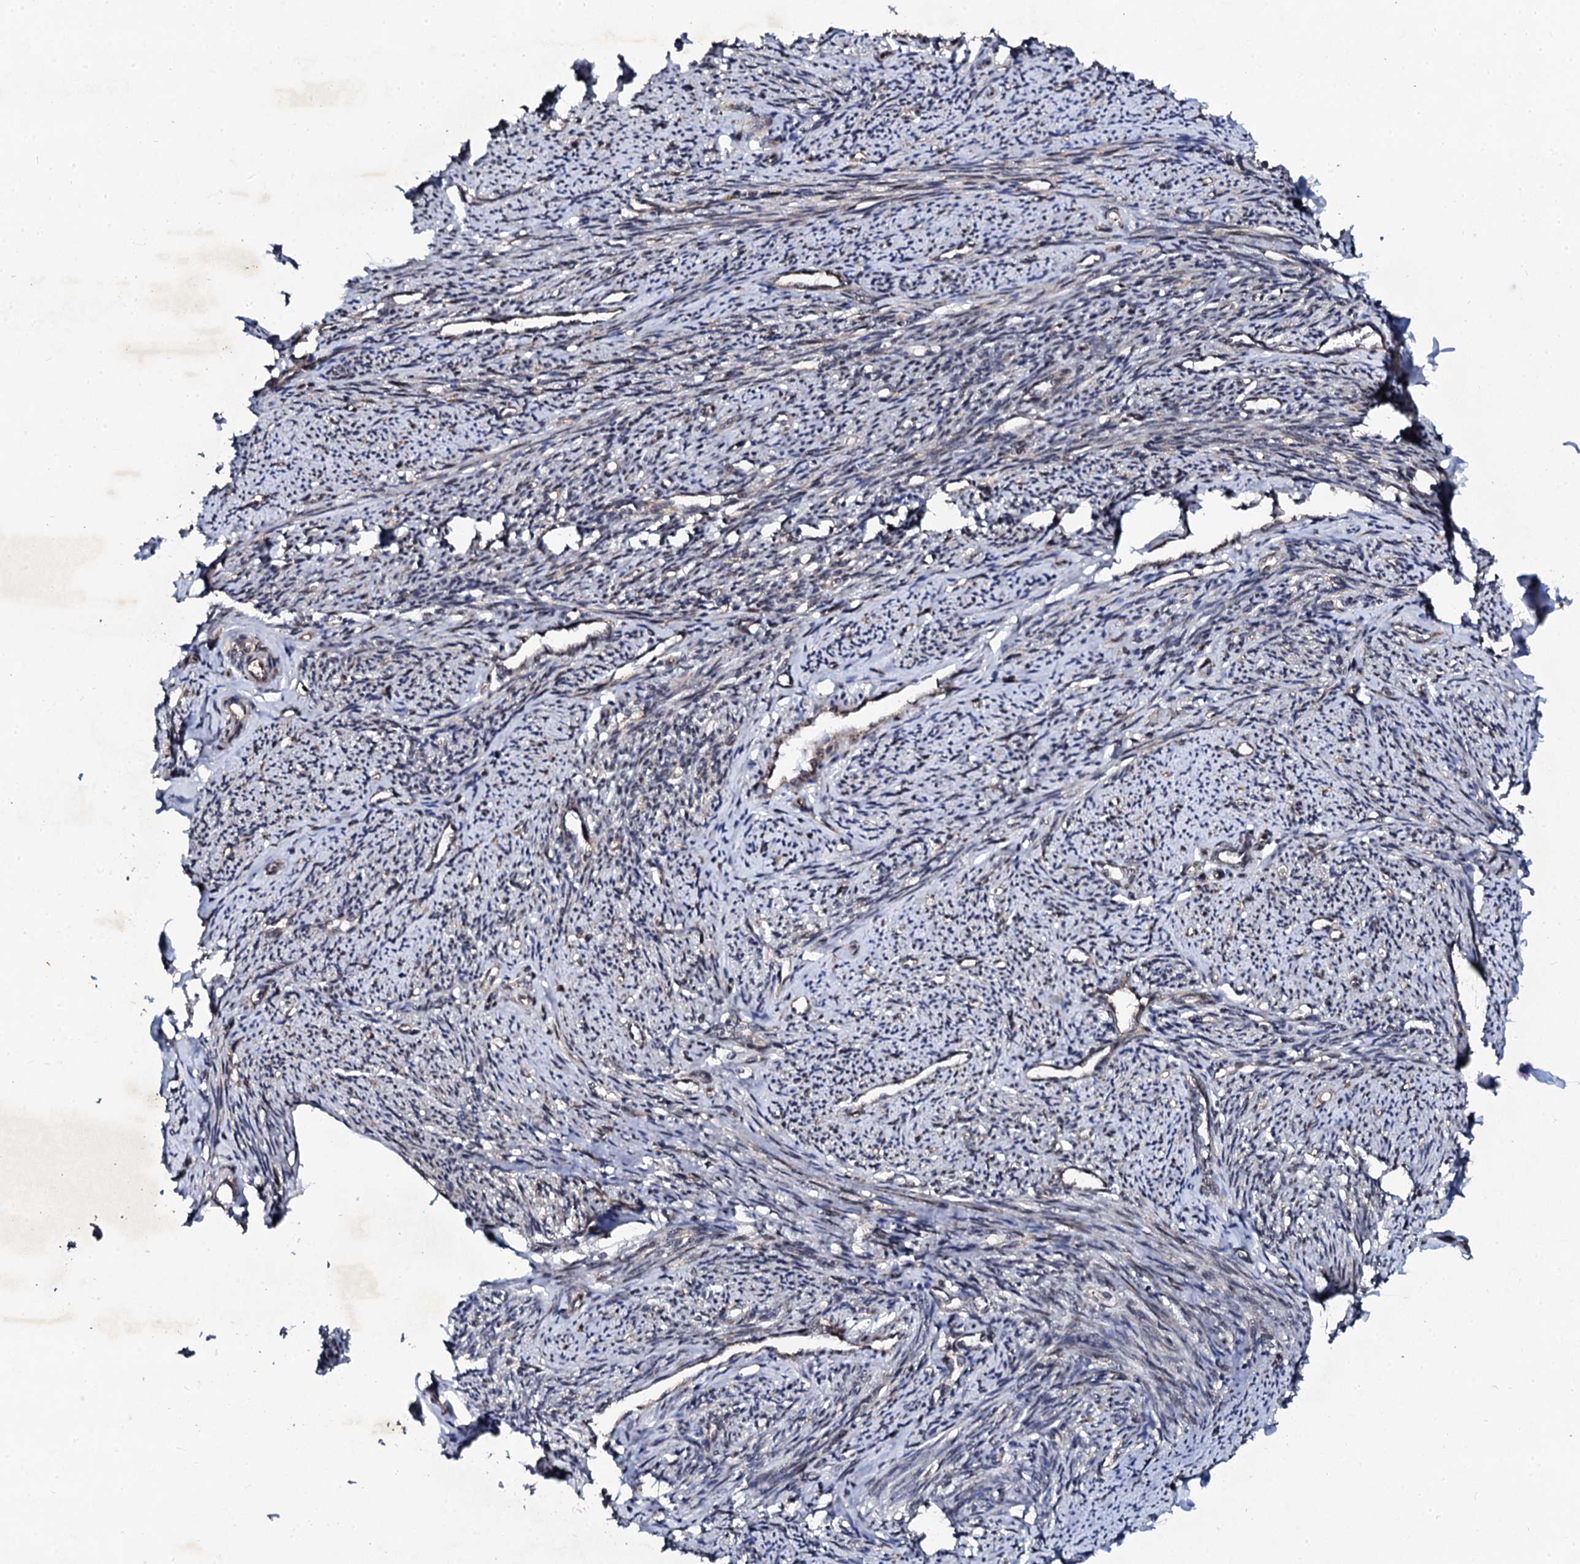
{"staining": {"intensity": "strong", "quantity": "25%-75%", "location": "nuclear"}, "tissue": "smooth muscle", "cell_type": "Smooth muscle cells", "image_type": "normal", "snomed": [{"axis": "morphology", "description": "Normal tissue, NOS"}, {"axis": "topography", "description": "Smooth muscle"}, {"axis": "topography", "description": "Uterus"}], "caption": "The micrograph reveals staining of normal smooth muscle, revealing strong nuclear protein staining (brown color) within smooth muscle cells. (DAB (3,3'-diaminobenzidine) IHC, brown staining for protein, blue staining for nuclei).", "gene": "CSTF3", "patient": {"sex": "female", "age": 59}}